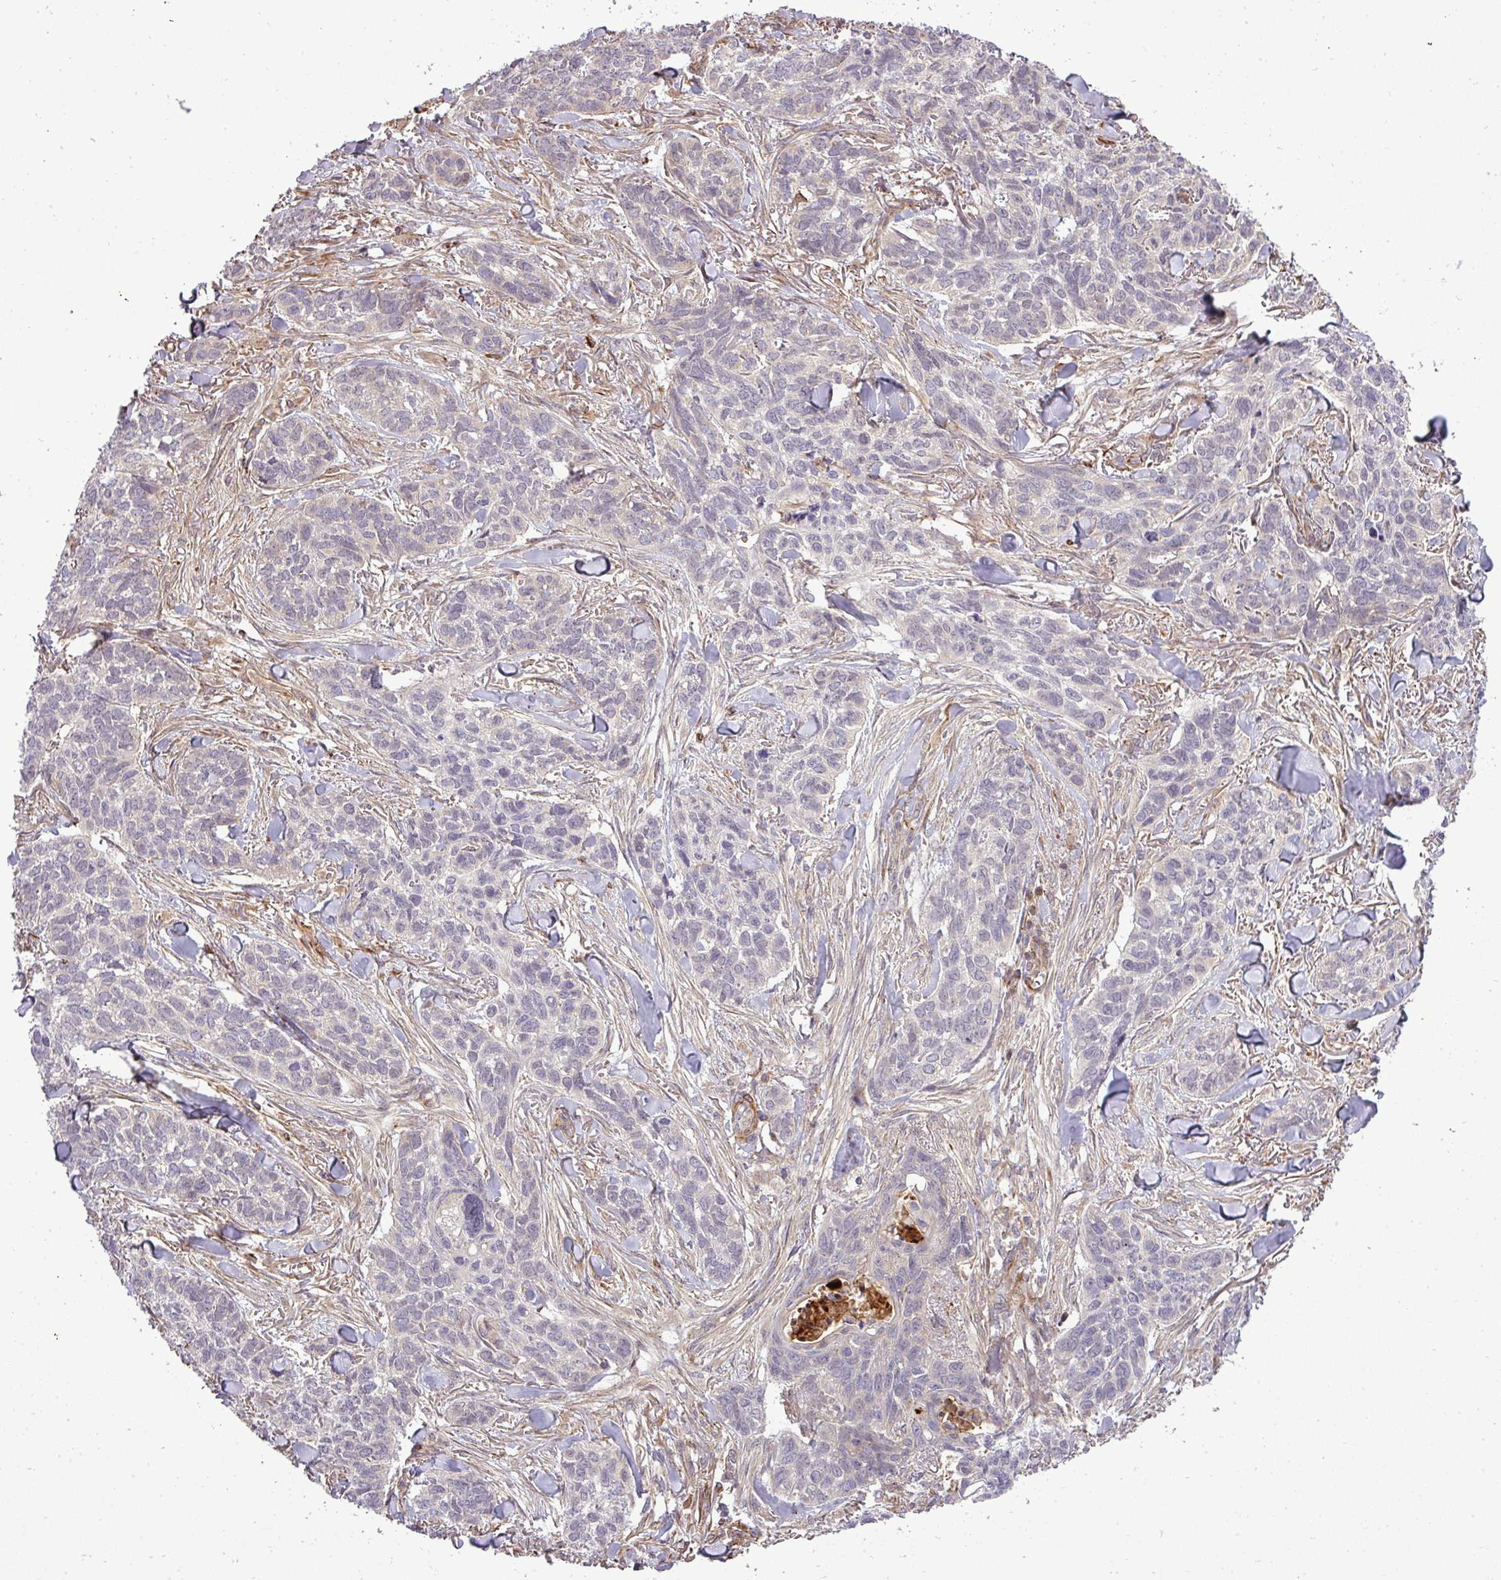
{"staining": {"intensity": "negative", "quantity": "none", "location": "none"}, "tissue": "skin cancer", "cell_type": "Tumor cells", "image_type": "cancer", "snomed": [{"axis": "morphology", "description": "Basal cell carcinoma"}, {"axis": "topography", "description": "Skin"}], "caption": "There is no significant expression in tumor cells of skin cancer.", "gene": "PDRG1", "patient": {"sex": "male", "age": 86}}